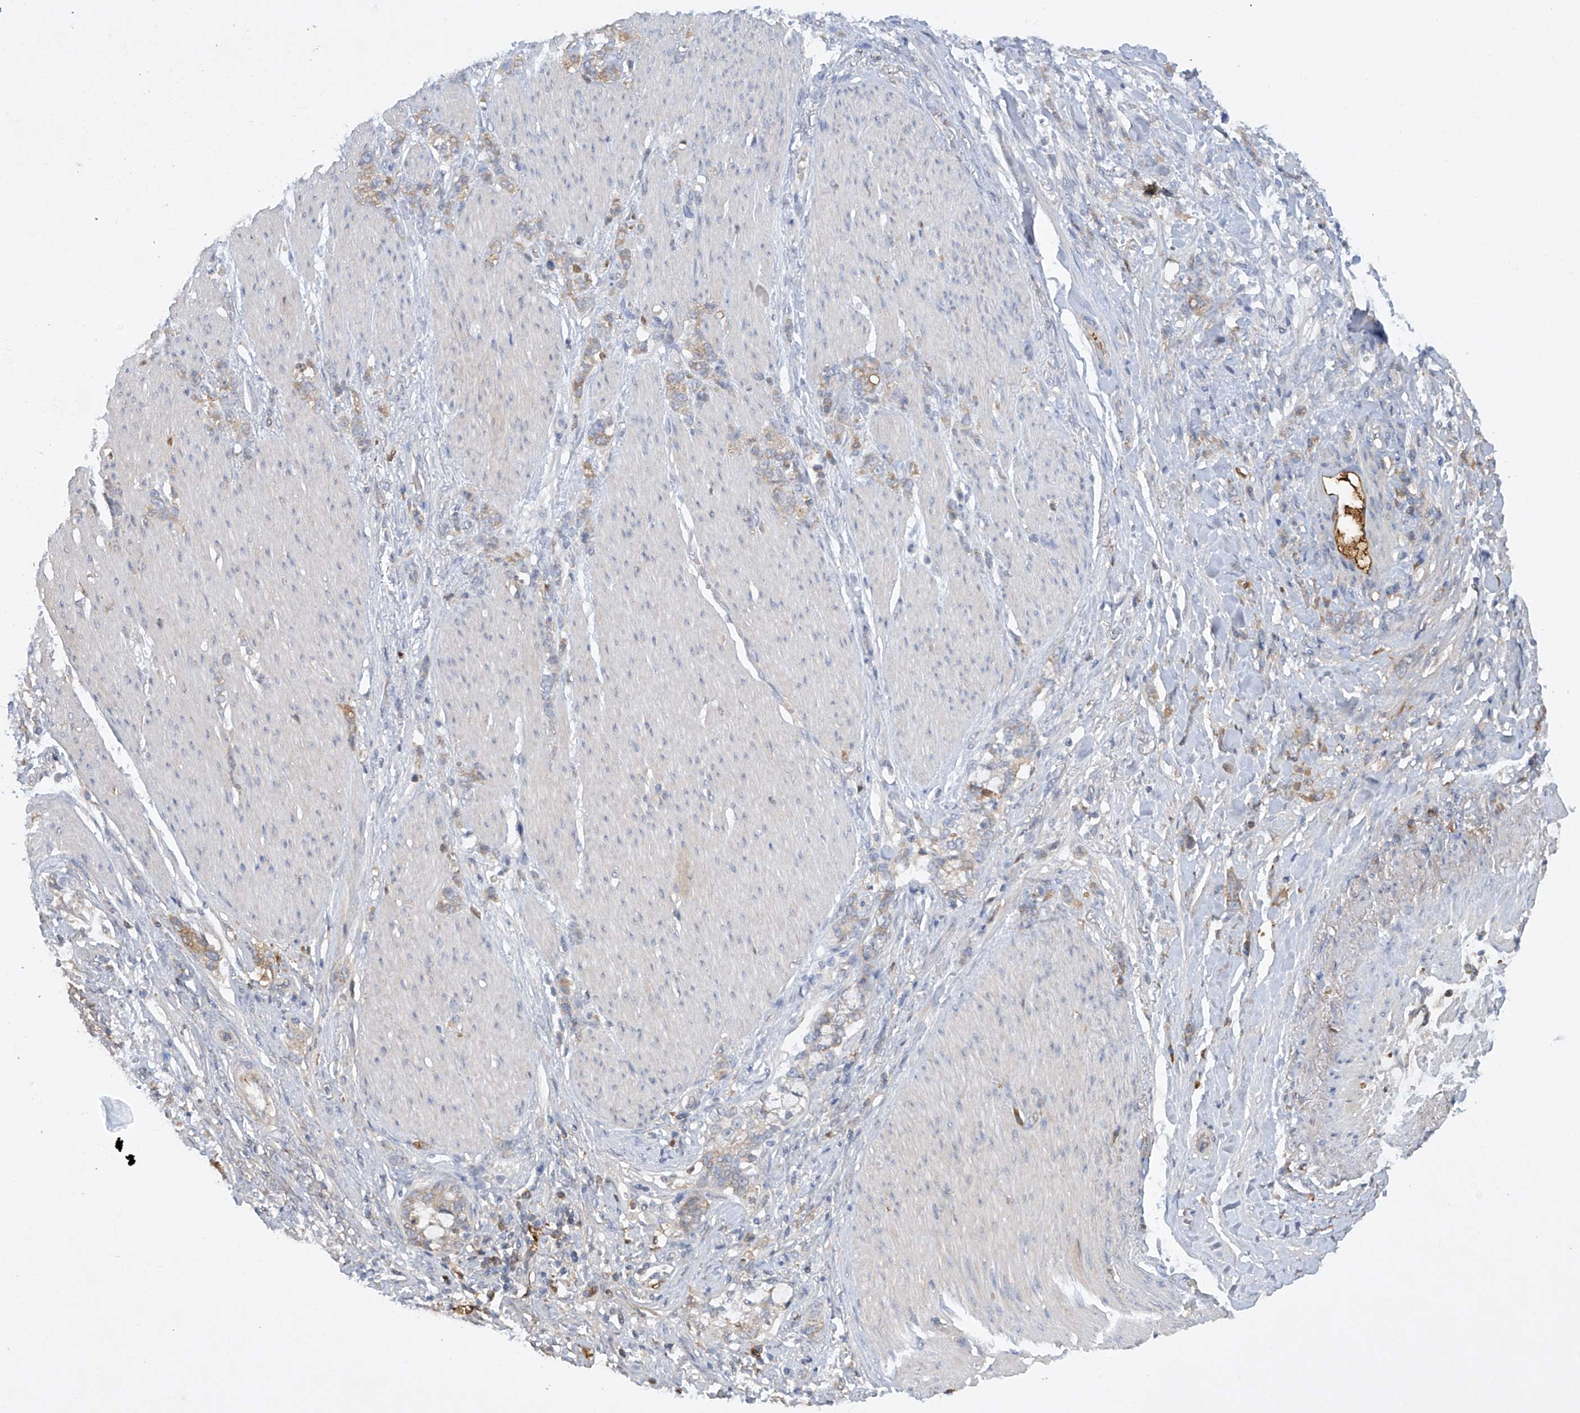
{"staining": {"intensity": "weak", "quantity": "25%-75%", "location": "cytoplasmic/membranous"}, "tissue": "stomach cancer", "cell_type": "Tumor cells", "image_type": "cancer", "snomed": [{"axis": "morphology", "description": "Adenocarcinoma, NOS"}, {"axis": "topography", "description": "Stomach, lower"}], "caption": "Weak cytoplasmic/membranous positivity is seen in approximately 25%-75% of tumor cells in stomach cancer (adenocarcinoma).", "gene": "HAS3", "patient": {"sex": "male", "age": 88}}